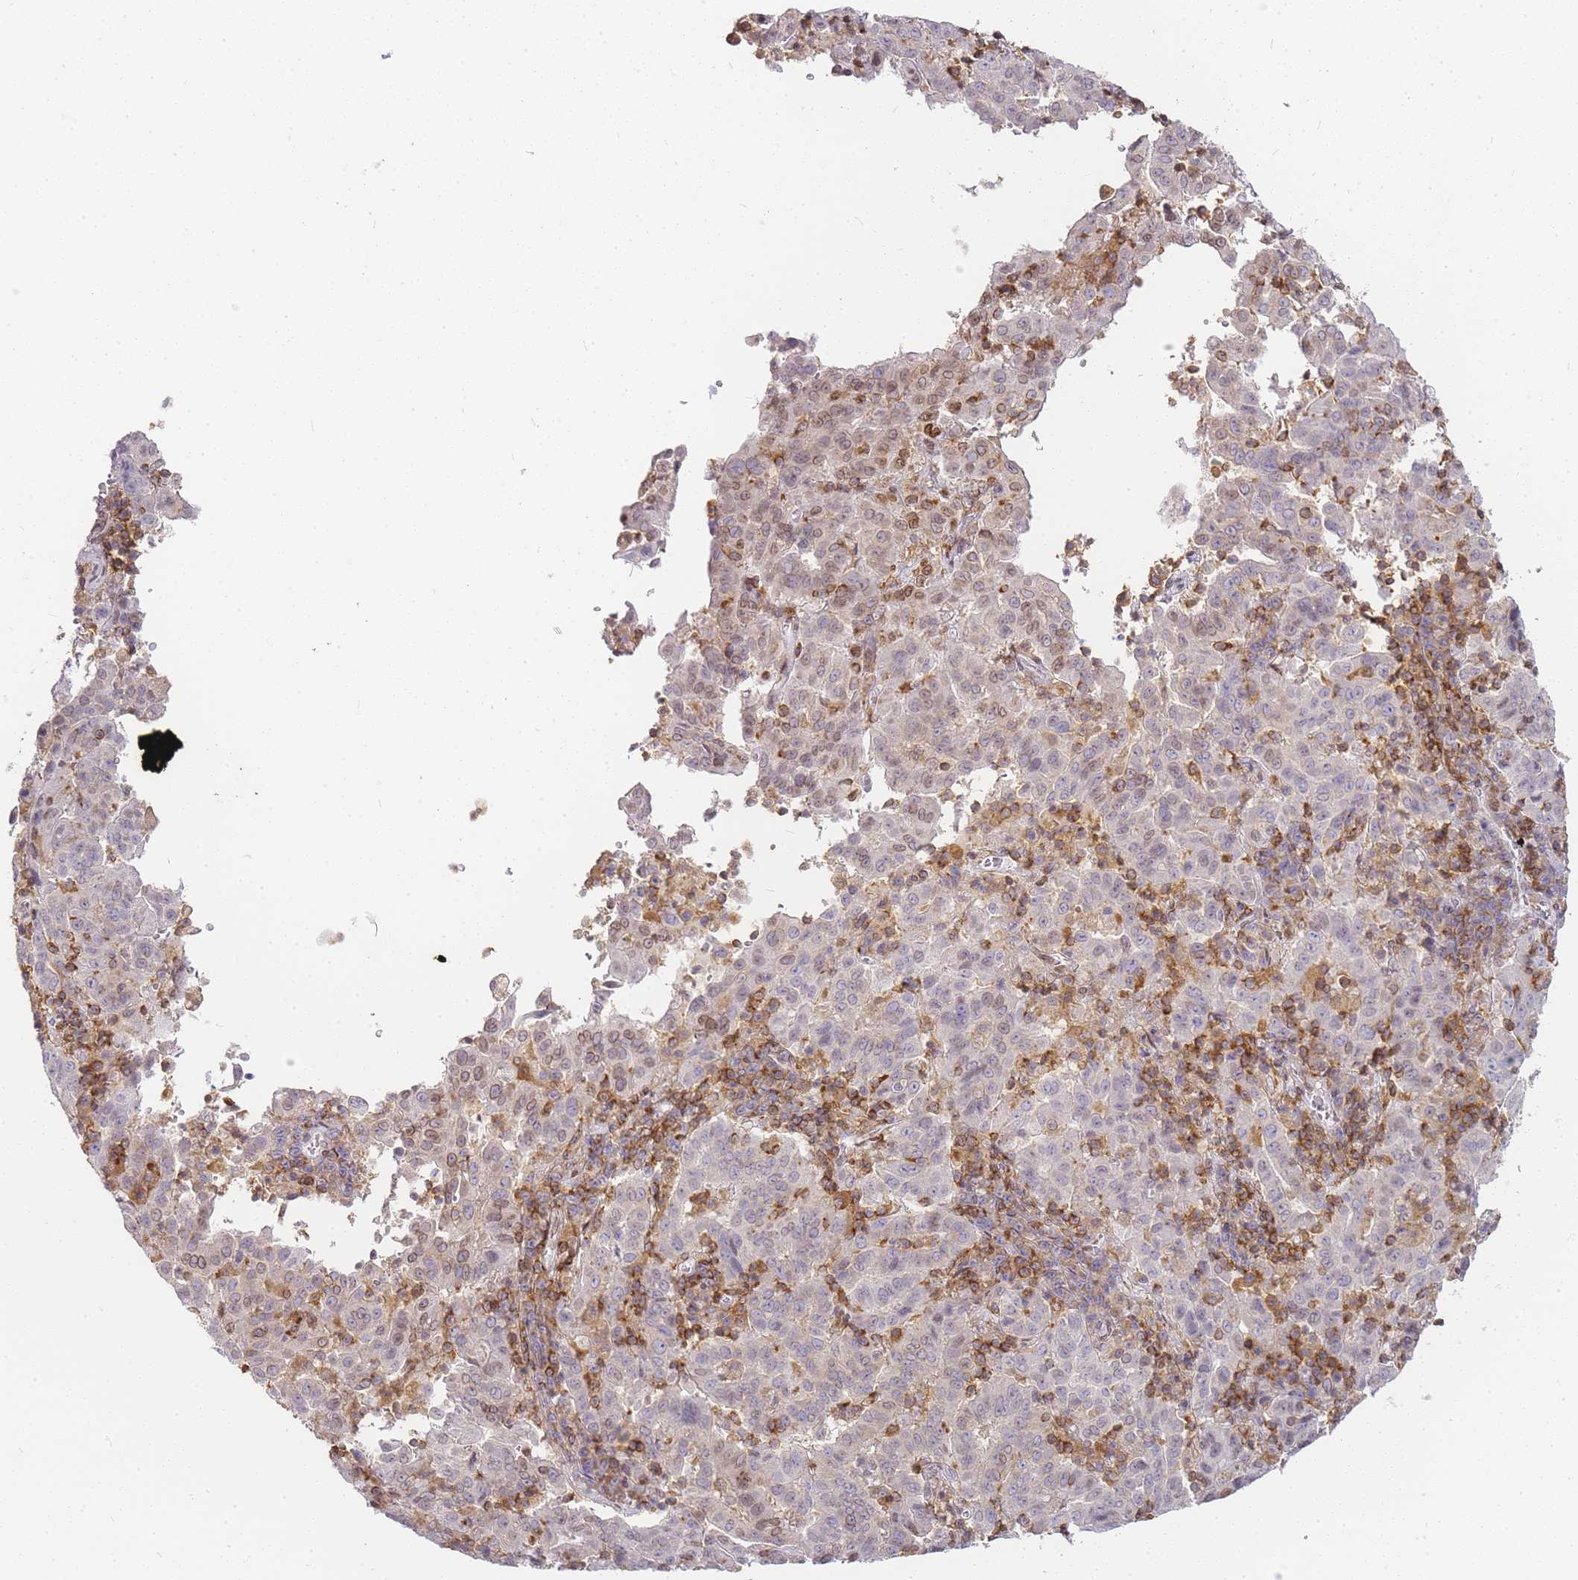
{"staining": {"intensity": "negative", "quantity": "none", "location": "none"}, "tissue": "pancreatic cancer", "cell_type": "Tumor cells", "image_type": "cancer", "snomed": [{"axis": "morphology", "description": "Adenocarcinoma, NOS"}, {"axis": "topography", "description": "Pancreas"}], "caption": "High magnification brightfield microscopy of pancreatic adenocarcinoma stained with DAB (brown) and counterstained with hematoxylin (blue): tumor cells show no significant staining.", "gene": "JAKMIP1", "patient": {"sex": "male", "age": 63}}